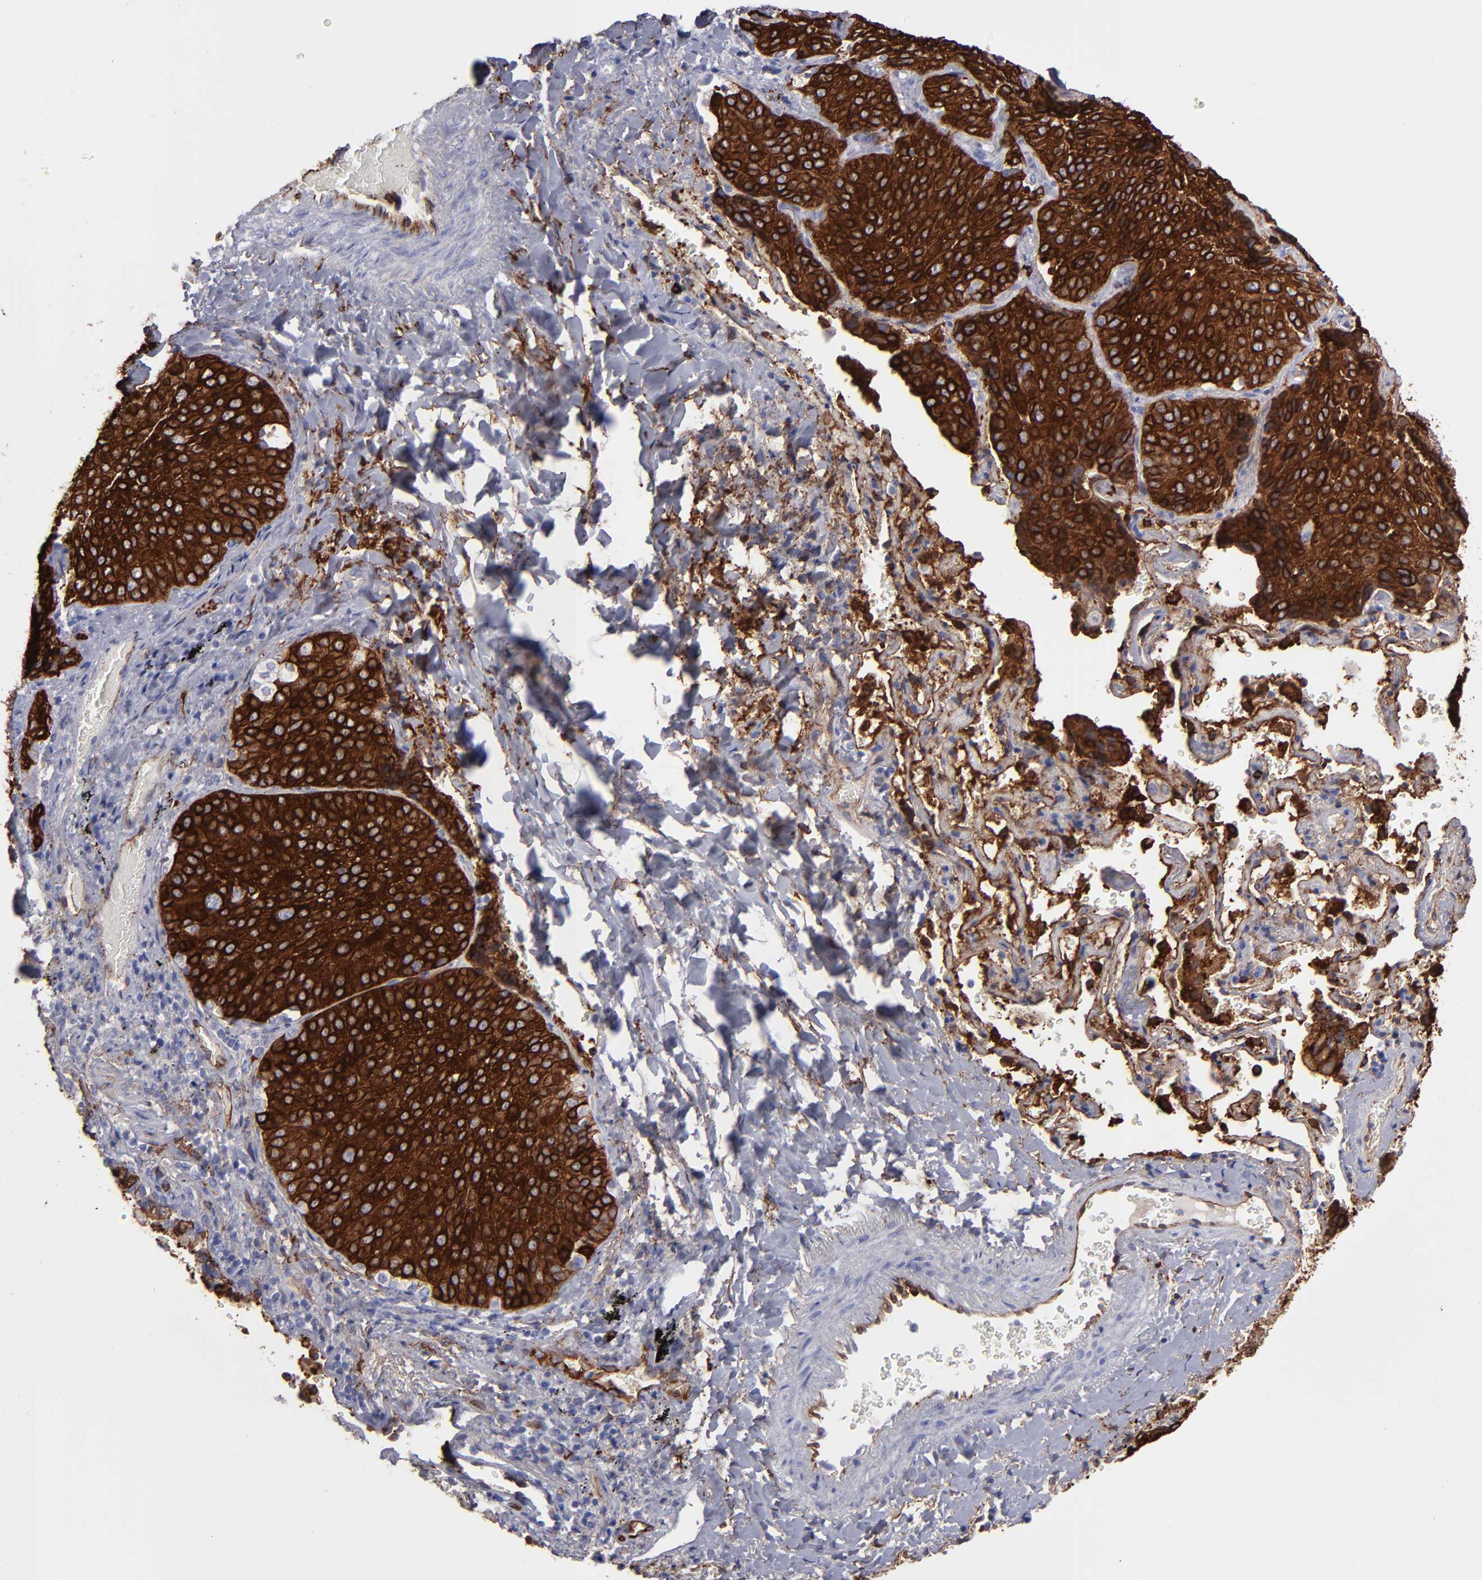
{"staining": {"intensity": "strong", "quantity": ">75%", "location": "cytoplasmic/membranous"}, "tissue": "lung cancer", "cell_type": "Tumor cells", "image_type": "cancer", "snomed": [{"axis": "morphology", "description": "Squamous cell carcinoma, NOS"}, {"axis": "topography", "description": "Lung"}], "caption": "Strong cytoplasmic/membranous positivity for a protein is present in about >75% of tumor cells of lung cancer (squamous cell carcinoma) using immunohistochemistry (IHC).", "gene": "AHNAK2", "patient": {"sex": "male", "age": 54}}